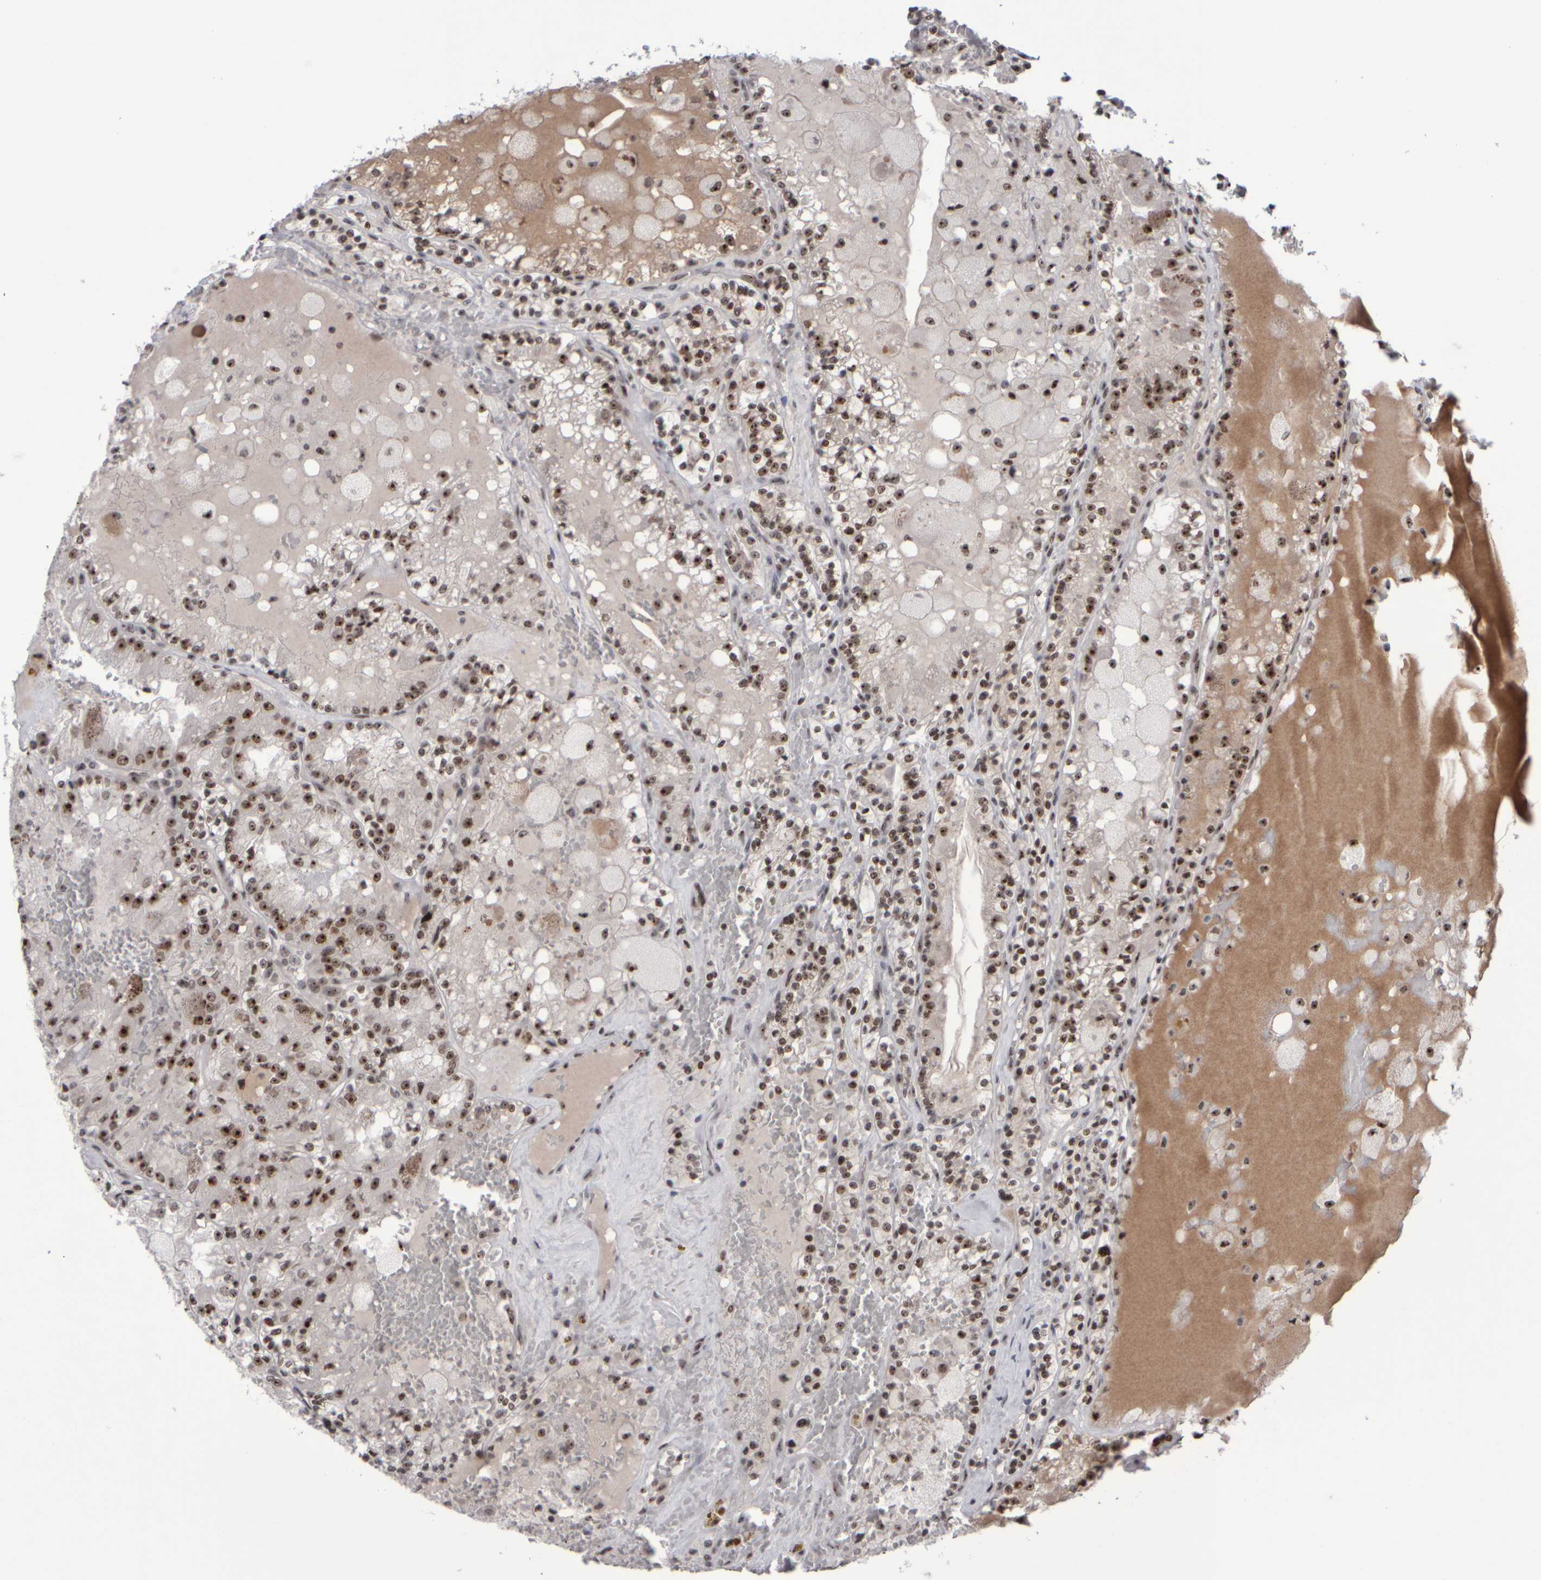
{"staining": {"intensity": "moderate", "quantity": ">75%", "location": "nuclear"}, "tissue": "renal cancer", "cell_type": "Tumor cells", "image_type": "cancer", "snomed": [{"axis": "morphology", "description": "Adenocarcinoma, NOS"}, {"axis": "topography", "description": "Kidney"}], "caption": "Tumor cells show moderate nuclear expression in about >75% of cells in renal cancer.", "gene": "SURF6", "patient": {"sex": "female", "age": 56}}